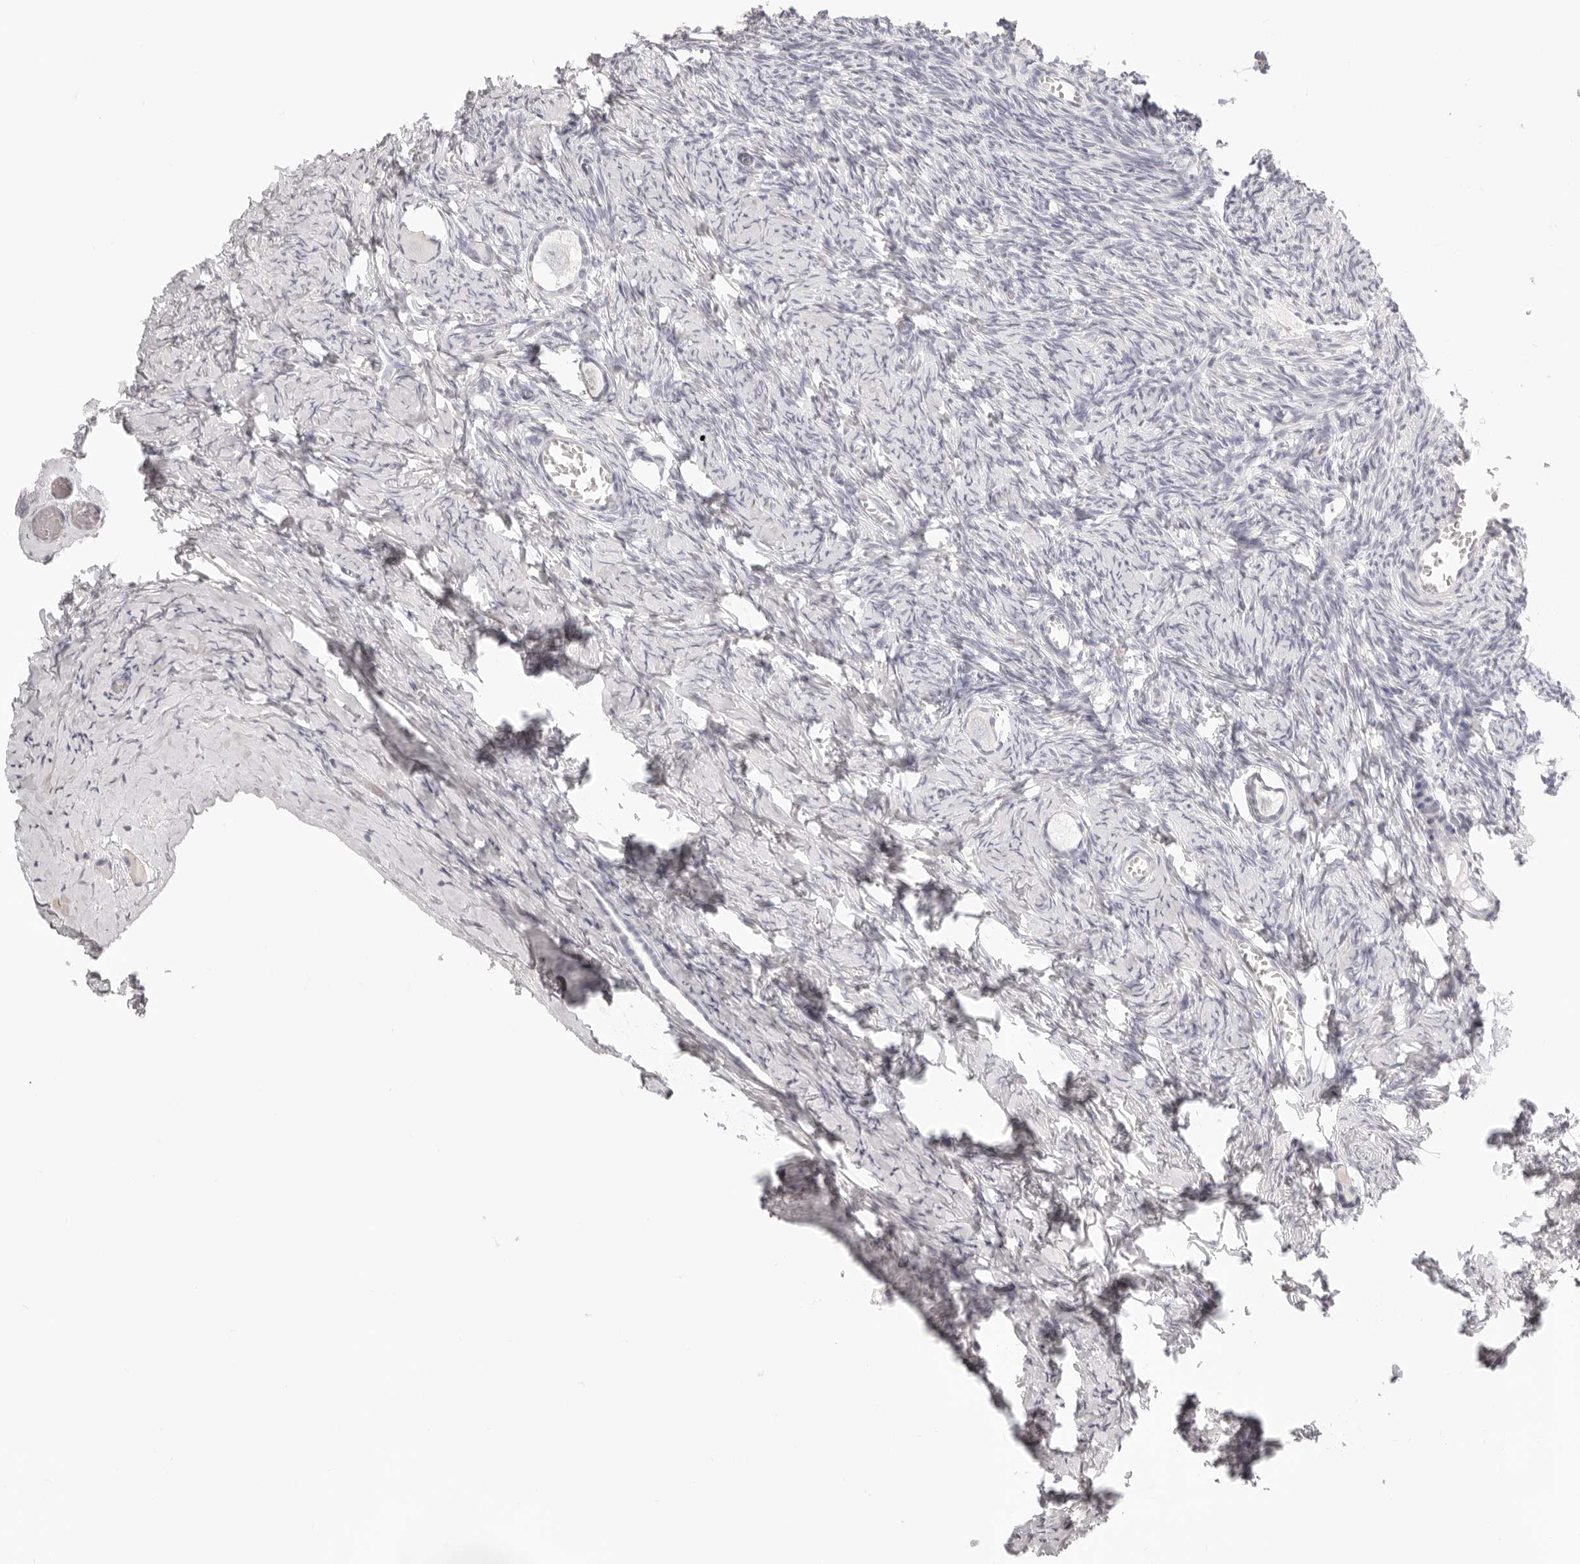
{"staining": {"intensity": "negative", "quantity": "none", "location": "none"}, "tissue": "ovary", "cell_type": "Follicle cells", "image_type": "normal", "snomed": [{"axis": "morphology", "description": "Normal tissue, NOS"}, {"axis": "topography", "description": "Ovary"}], "caption": "The immunohistochemistry (IHC) micrograph has no significant staining in follicle cells of ovary. The staining was performed using DAB to visualize the protein expression in brown, while the nuclei were stained in blue with hematoxylin (Magnification: 20x).", "gene": "FABP1", "patient": {"sex": "female", "age": 27}}